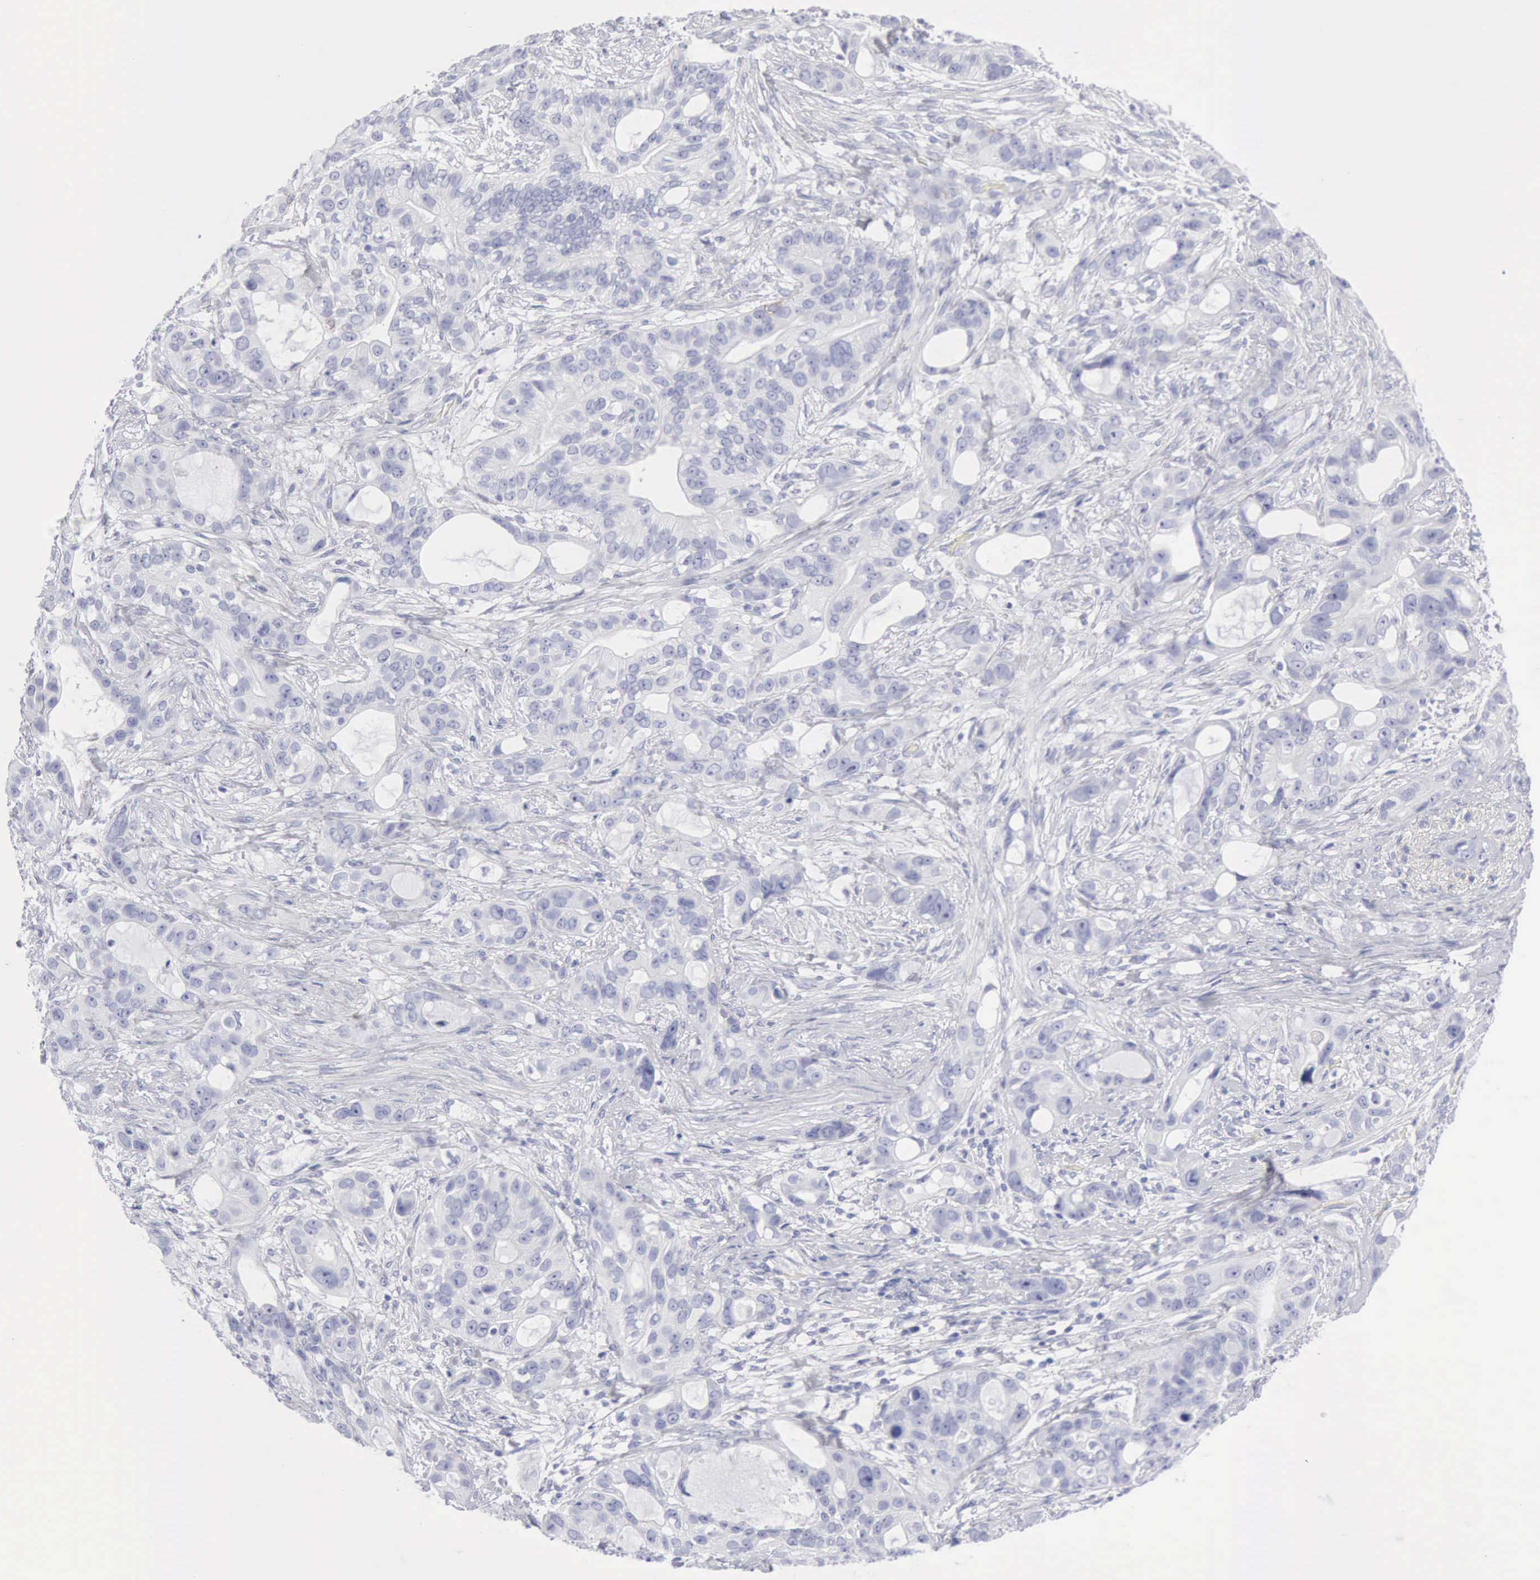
{"staining": {"intensity": "negative", "quantity": "none", "location": "none"}, "tissue": "stomach cancer", "cell_type": "Tumor cells", "image_type": "cancer", "snomed": [{"axis": "morphology", "description": "Adenocarcinoma, NOS"}, {"axis": "topography", "description": "Stomach, upper"}], "caption": "Tumor cells are negative for brown protein staining in stomach cancer.", "gene": "KRT5", "patient": {"sex": "male", "age": 47}}